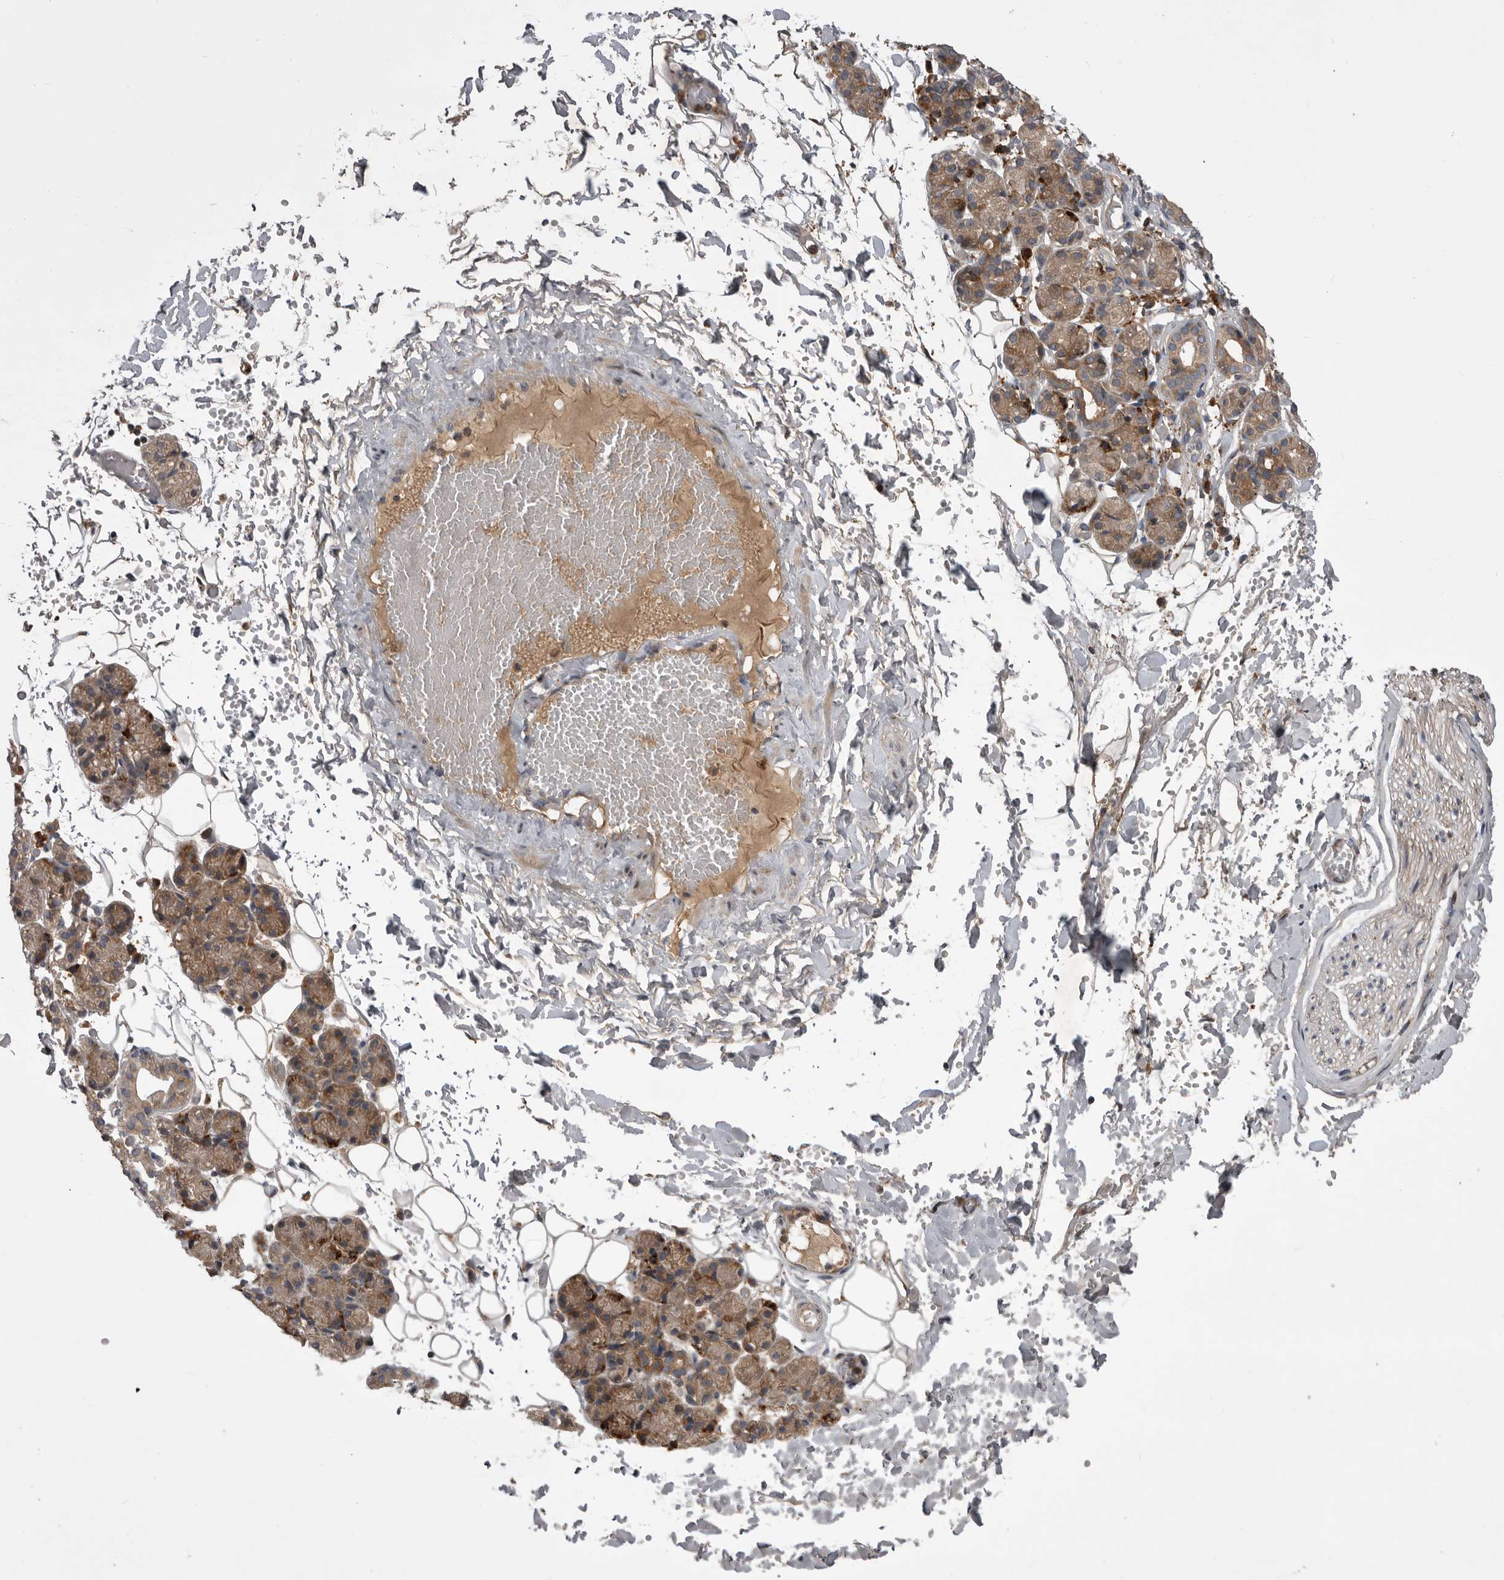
{"staining": {"intensity": "moderate", "quantity": "25%-75%", "location": "cytoplasmic/membranous"}, "tissue": "salivary gland", "cell_type": "Glandular cells", "image_type": "normal", "snomed": [{"axis": "morphology", "description": "Normal tissue, NOS"}, {"axis": "topography", "description": "Salivary gland"}], "caption": "Immunohistochemistry (IHC) photomicrograph of benign salivary gland: human salivary gland stained using immunohistochemistry displays medium levels of moderate protein expression localized specifically in the cytoplasmic/membranous of glandular cells, appearing as a cytoplasmic/membranous brown color.", "gene": "RAB3GAP2", "patient": {"sex": "male", "age": 63}}